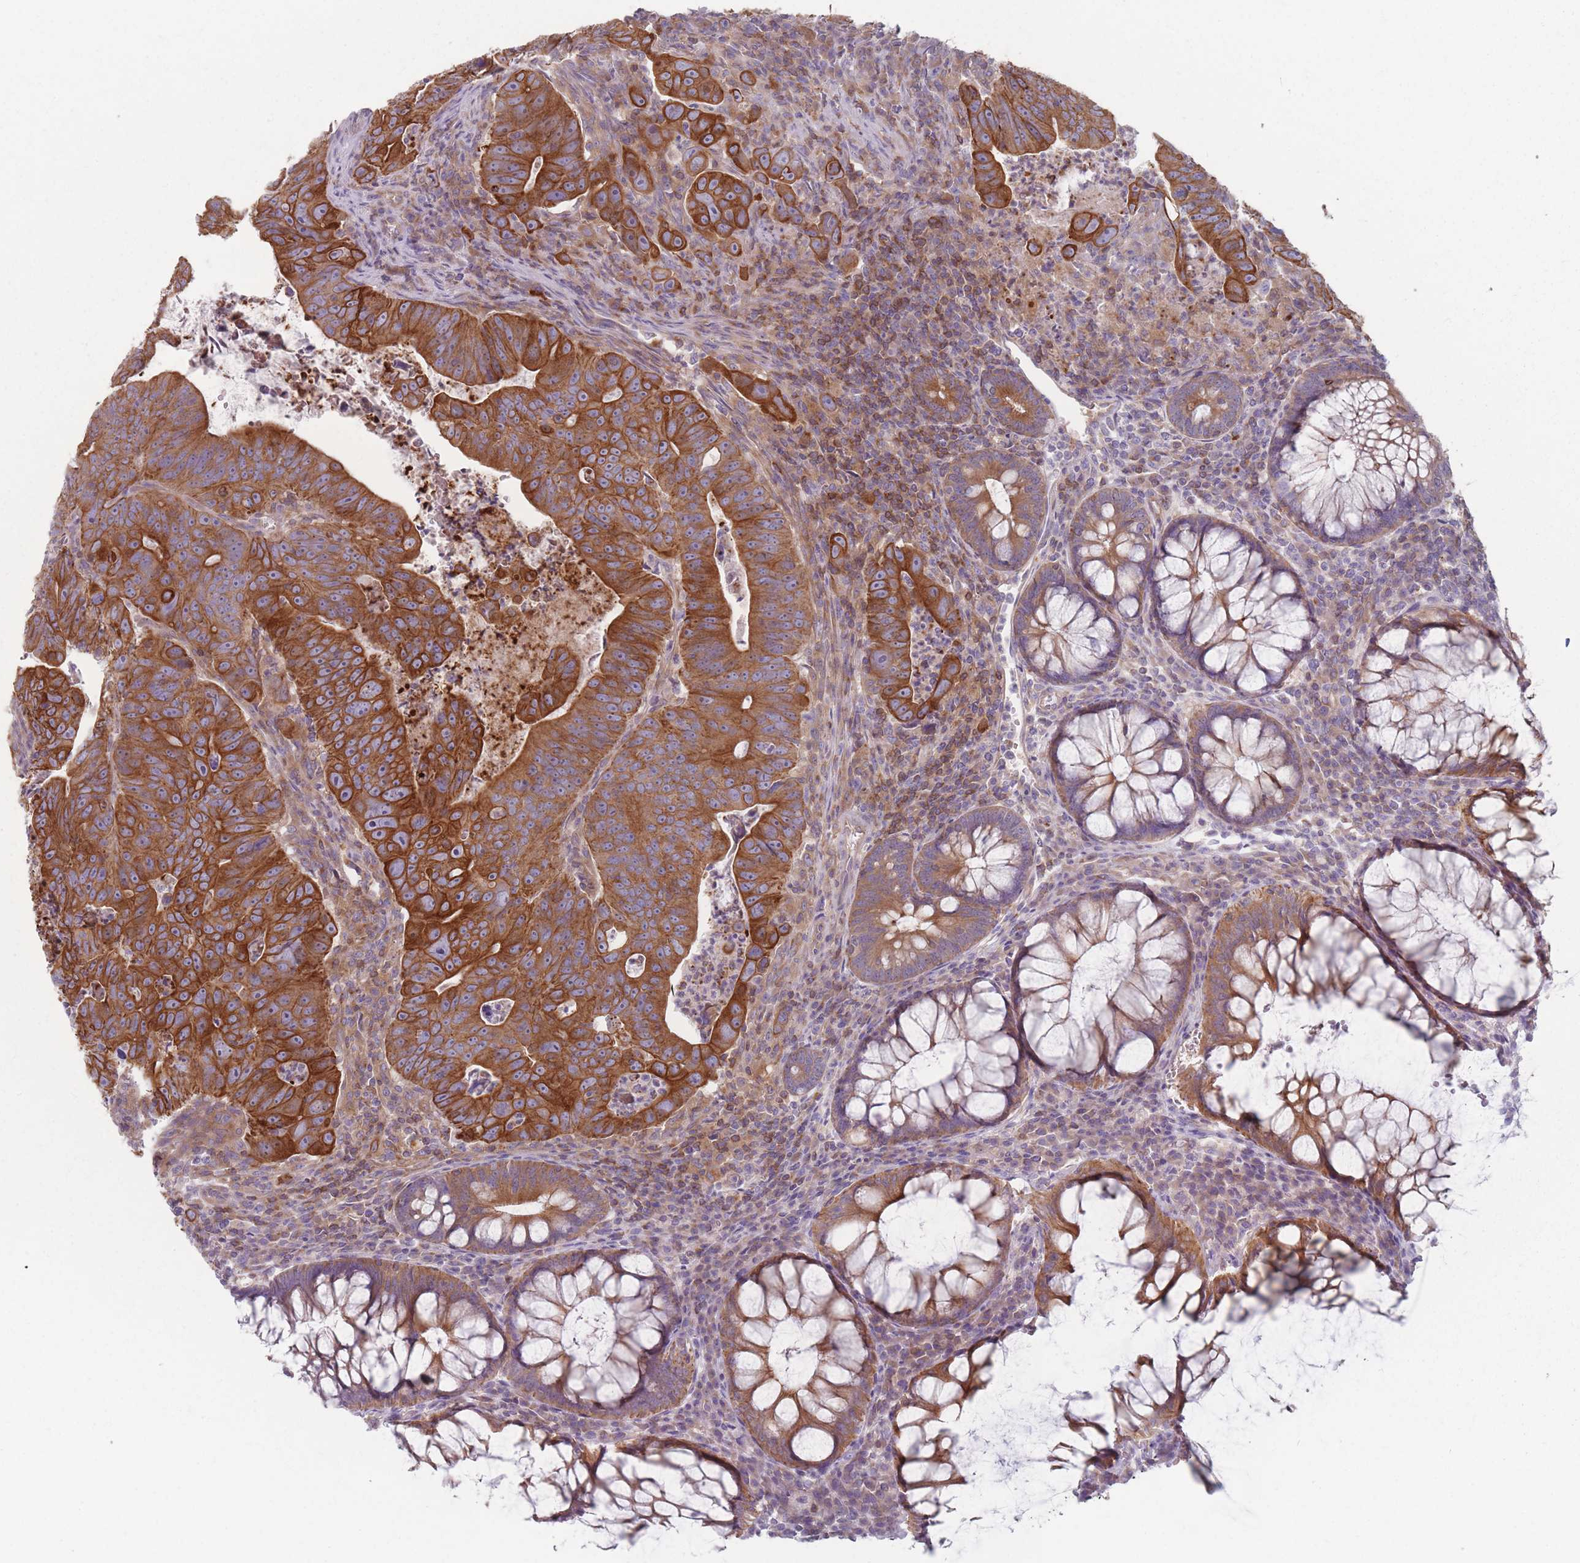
{"staining": {"intensity": "strong", "quantity": ">75%", "location": "cytoplasmic/membranous"}, "tissue": "colorectal cancer", "cell_type": "Tumor cells", "image_type": "cancer", "snomed": [{"axis": "morphology", "description": "Adenocarcinoma, NOS"}, {"axis": "topography", "description": "Rectum"}], "caption": "This micrograph exhibits colorectal cancer (adenocarcinoma) stained with IHC to label a protein in brown. The cytoplasmic/membranous of tumor cells show strong positivity for the protein. Nuclei are counter-stained blue.", "gene": "HSBP1L1", "patient": {"sex": "male", "age": 69}}